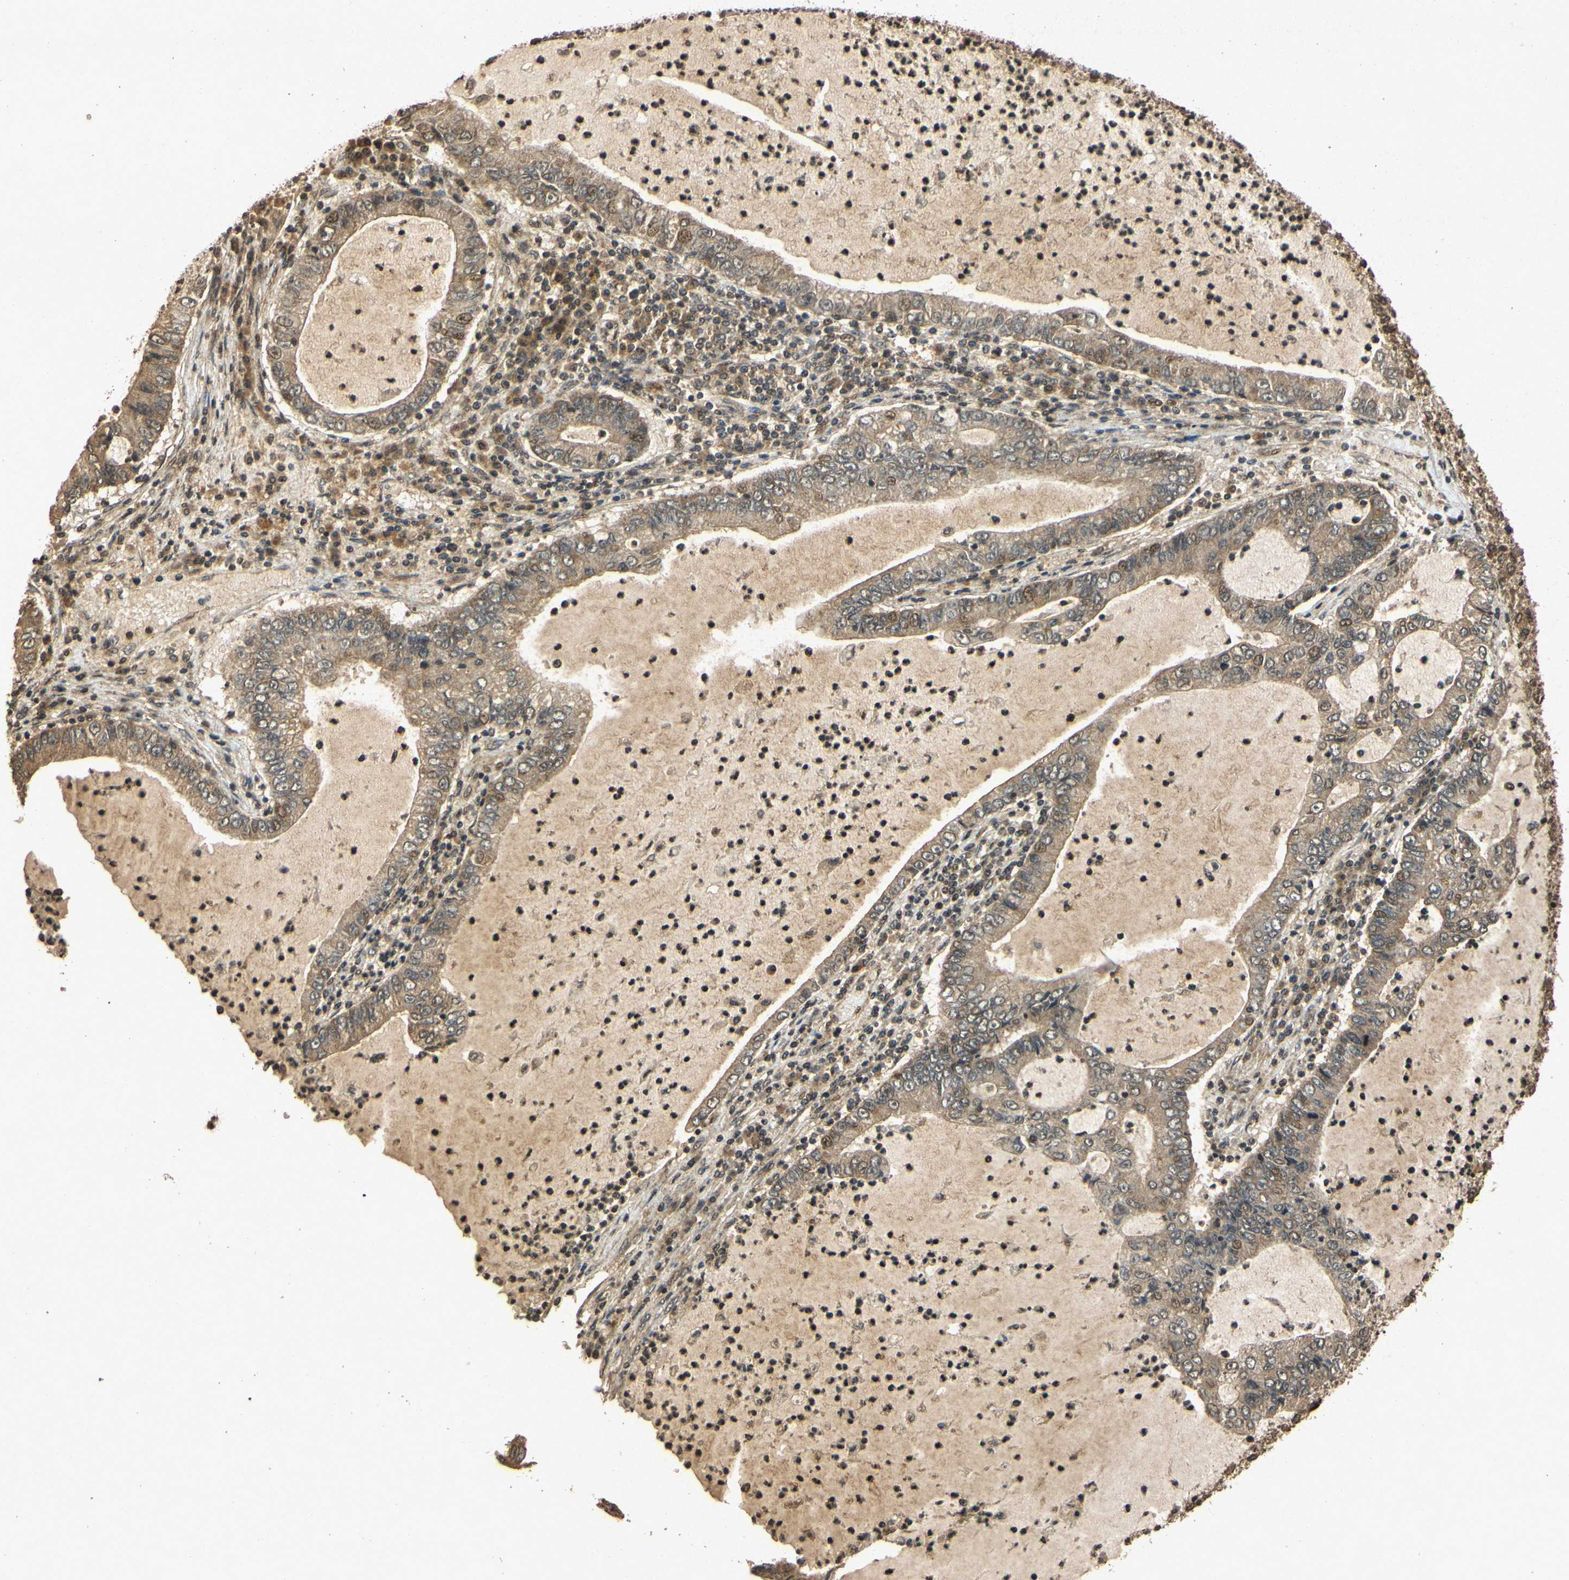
{"staining": {"intensity": "weak", "quantity": ">75%", "location": "cytoplasmic/membranous,nuclear"}, "tissue": "lung cancer", "cell_type": "Tumor cells", "image_type": "cancer", "snomed": [{"axis": "morphology", "description": "Adenocarcinoma, NOS"}, {"axis": "topography", "description": "Lung"}], "caption": "There is low levels of weak cytoplasmic/membranous and nuclear expression in tumor cells of lung cancer, as demonstrated by immunohistochemical staining (brown color).", "gene": "ATP6V1H", "patient": {"sex": "female", "age": 51}}